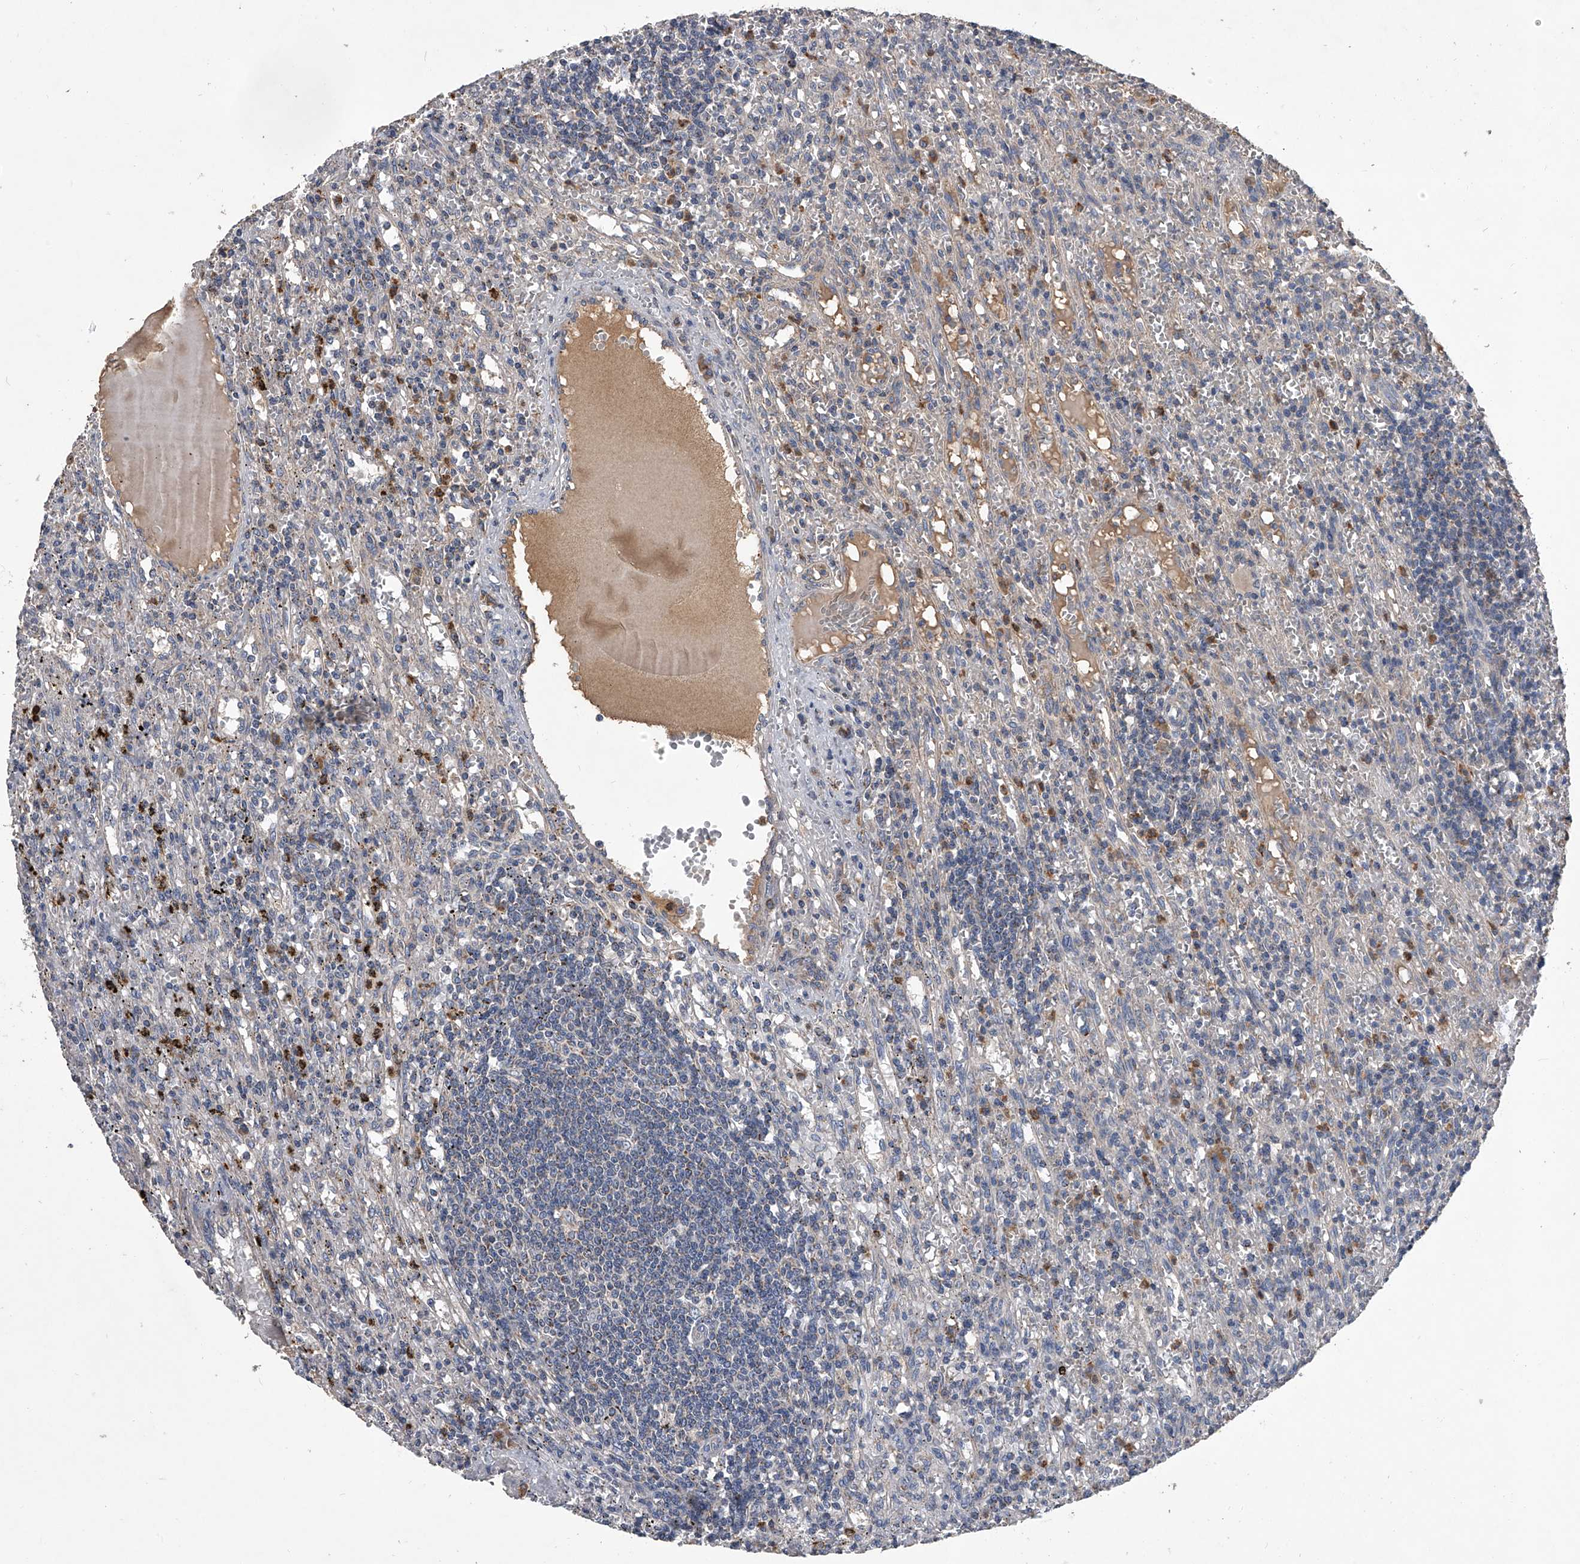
{"staining": {"intensity": "negative", "quantity": "none", "location": "none"}, "tissue": "lymphoma", "cell_type": "Tumor cells", "image_type": "cancer", "snomed": [{"axis": "morphology", "description": "Malignant lymphoma, non-Hodgkin's type, Low grade"}, {"axis": "topography", "description": "Spleen"}], "caption": "A micrograph of lymphoma stained for a protein demonstrates no brown staining in tumor cells.", "gene": "NRP1", "patient": {"sex": "male", "age": 76}}